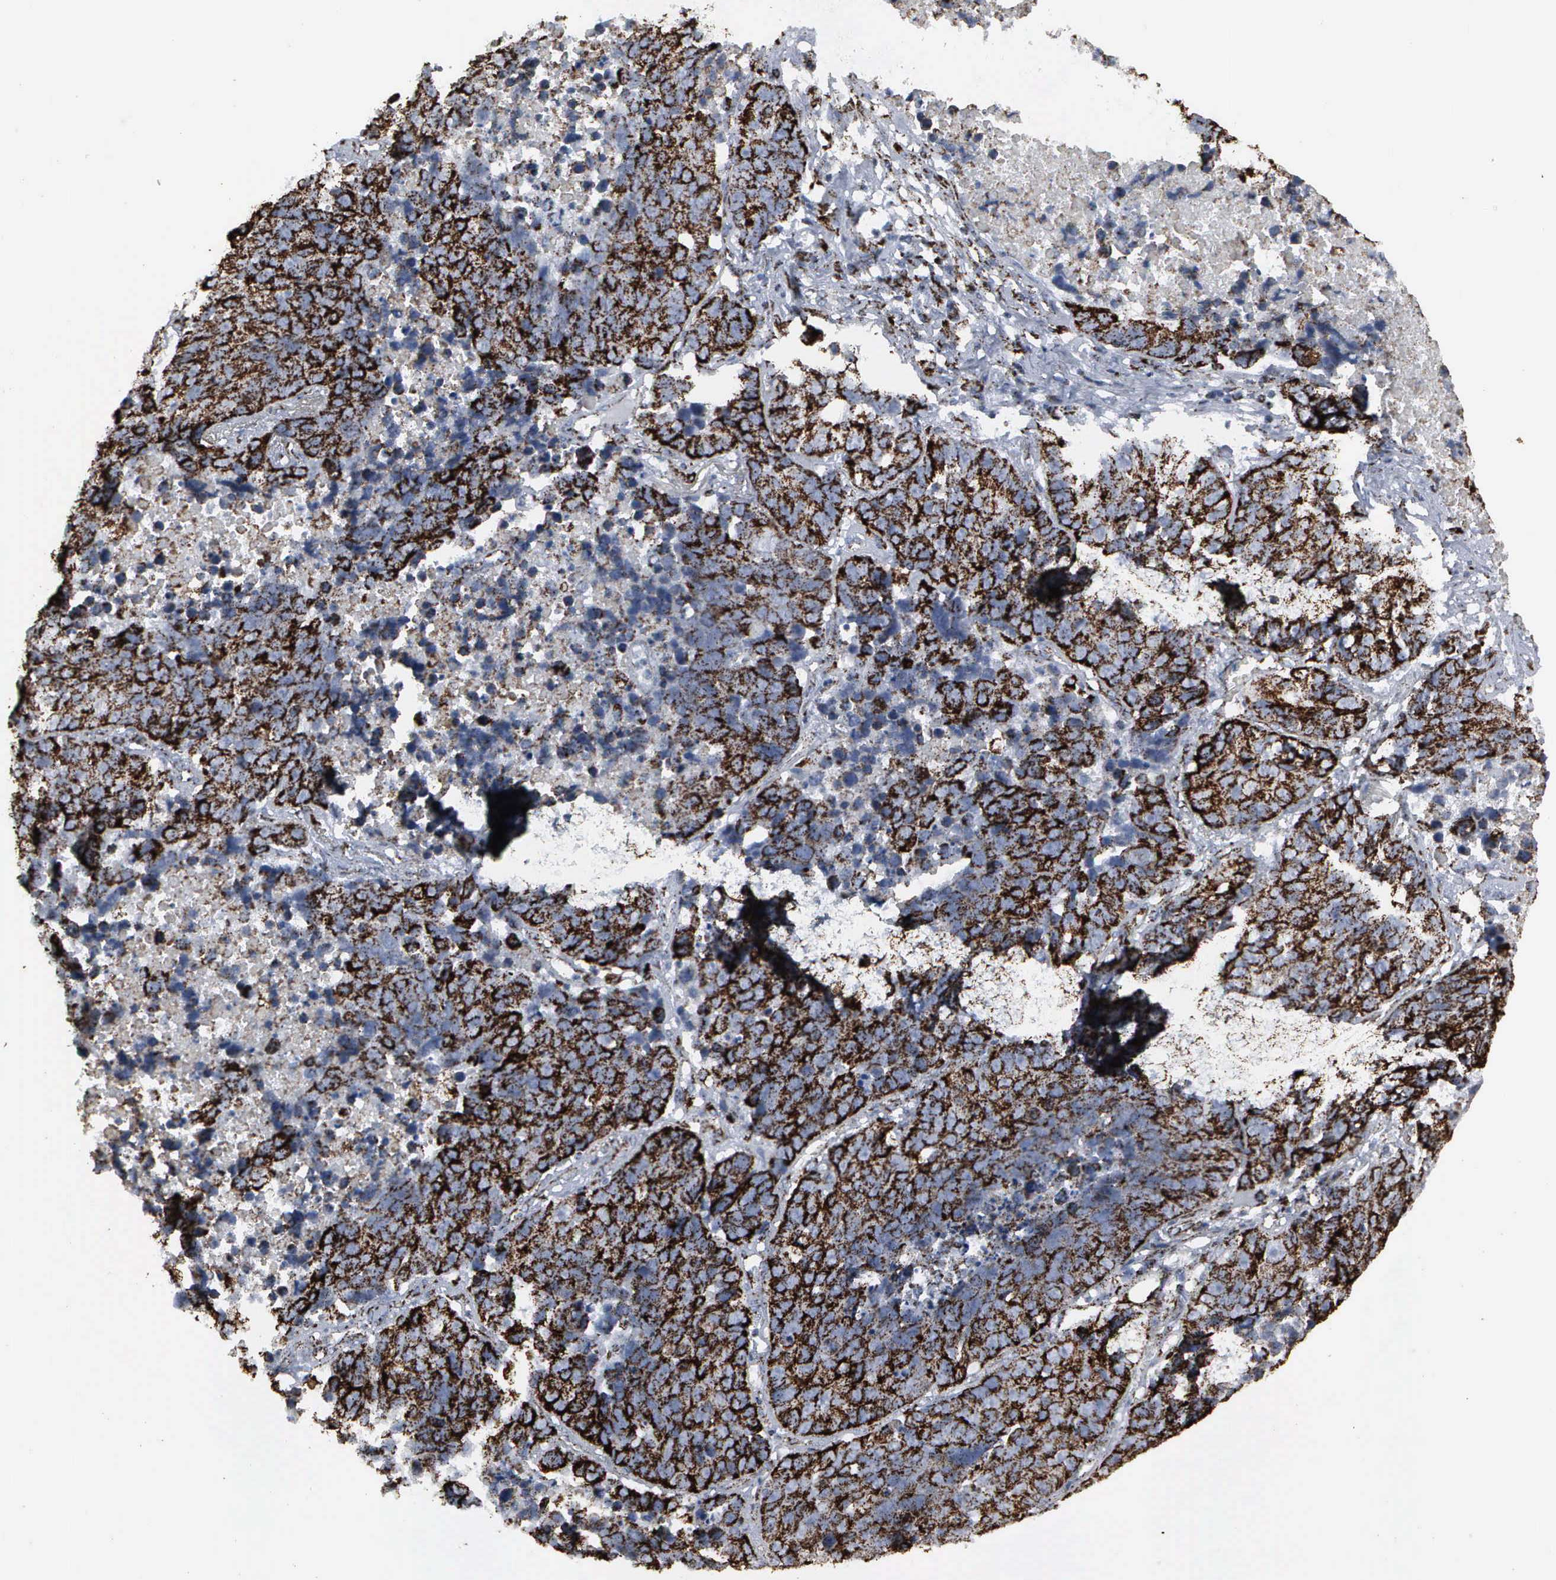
{"staining": {"intensity": "strong", "quantity": ">75%", "location": "cytoplasmic/membranous"}, "tissue": "lung cancer", "cell_type": "Tumor cells", "image_type": "cancer", "snomed": [{"axis": "morphology", "description": "Carcinoid, malignant, NOS"}, {"axis": "topography", "description": "Lung"}], "caption": "Immunohistochemical staining of human lung cancer demonstrates high levels of strong cytoplasmic/membranous protein expression in about >75% of tumor cells.", "gene": "HSPA9", "patient": {"sex": "male", "age": 60}}